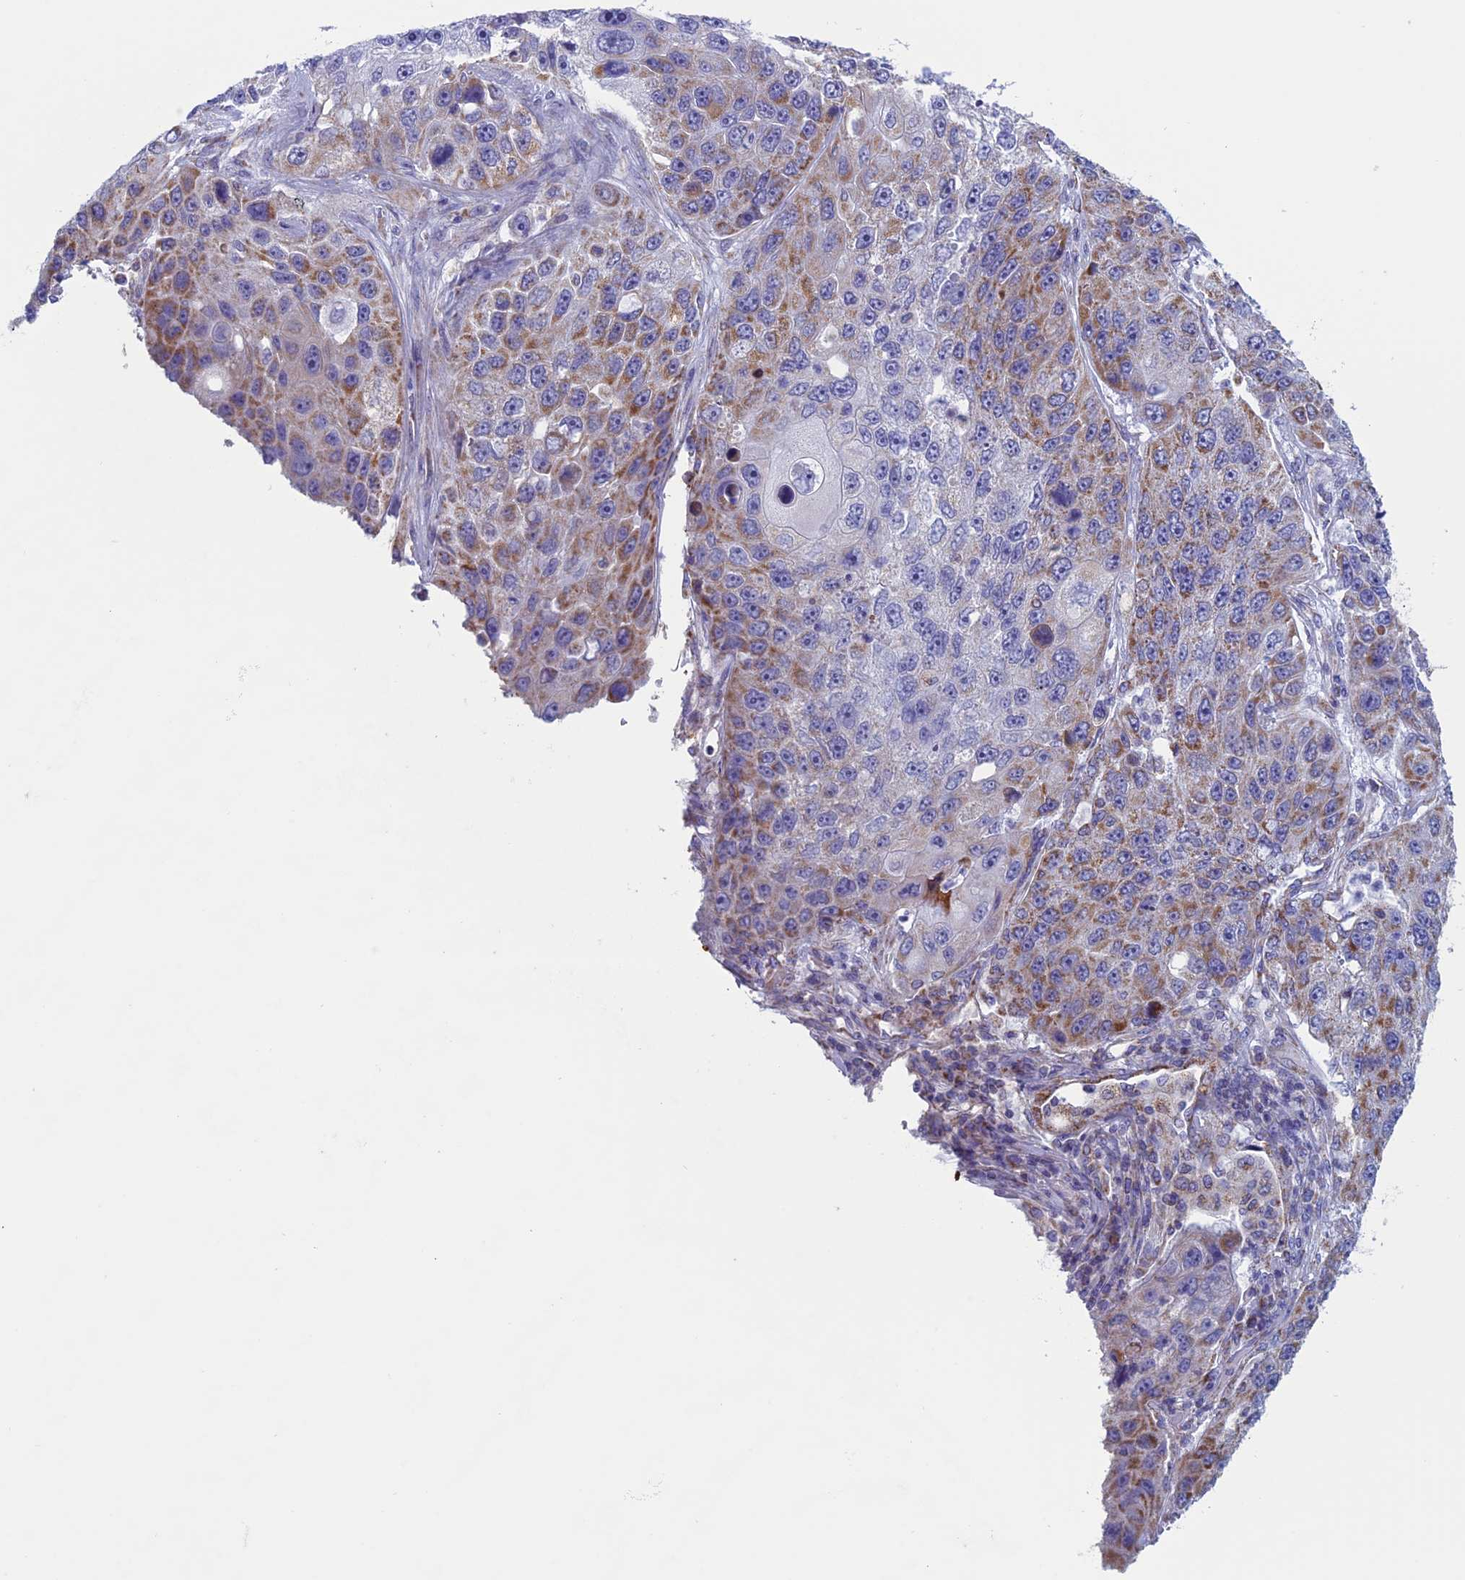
{"staining": {"intensity": "moderate", "quantity": "25%-75%", "location": "cytoplasmic/membranous"}, "tissue": "lung cancer", "cell_type": "Tumor cells", "image_type": "cancer", "snomed": [{"axis": "morphology", "description": "Squamous cell carcinoma, NOS"}, {"axis": "topography", "description": "Lung"}], "caption": "Lung squamous cell carcinoma stained with immunohistochemistry (IHC) exhibits moderate cytoplasmic/membranous positivity in approximately 25%-75% of tumor cells.", "gene": "NDUFB9", "patient": {"sex": "male", "age": 61}}